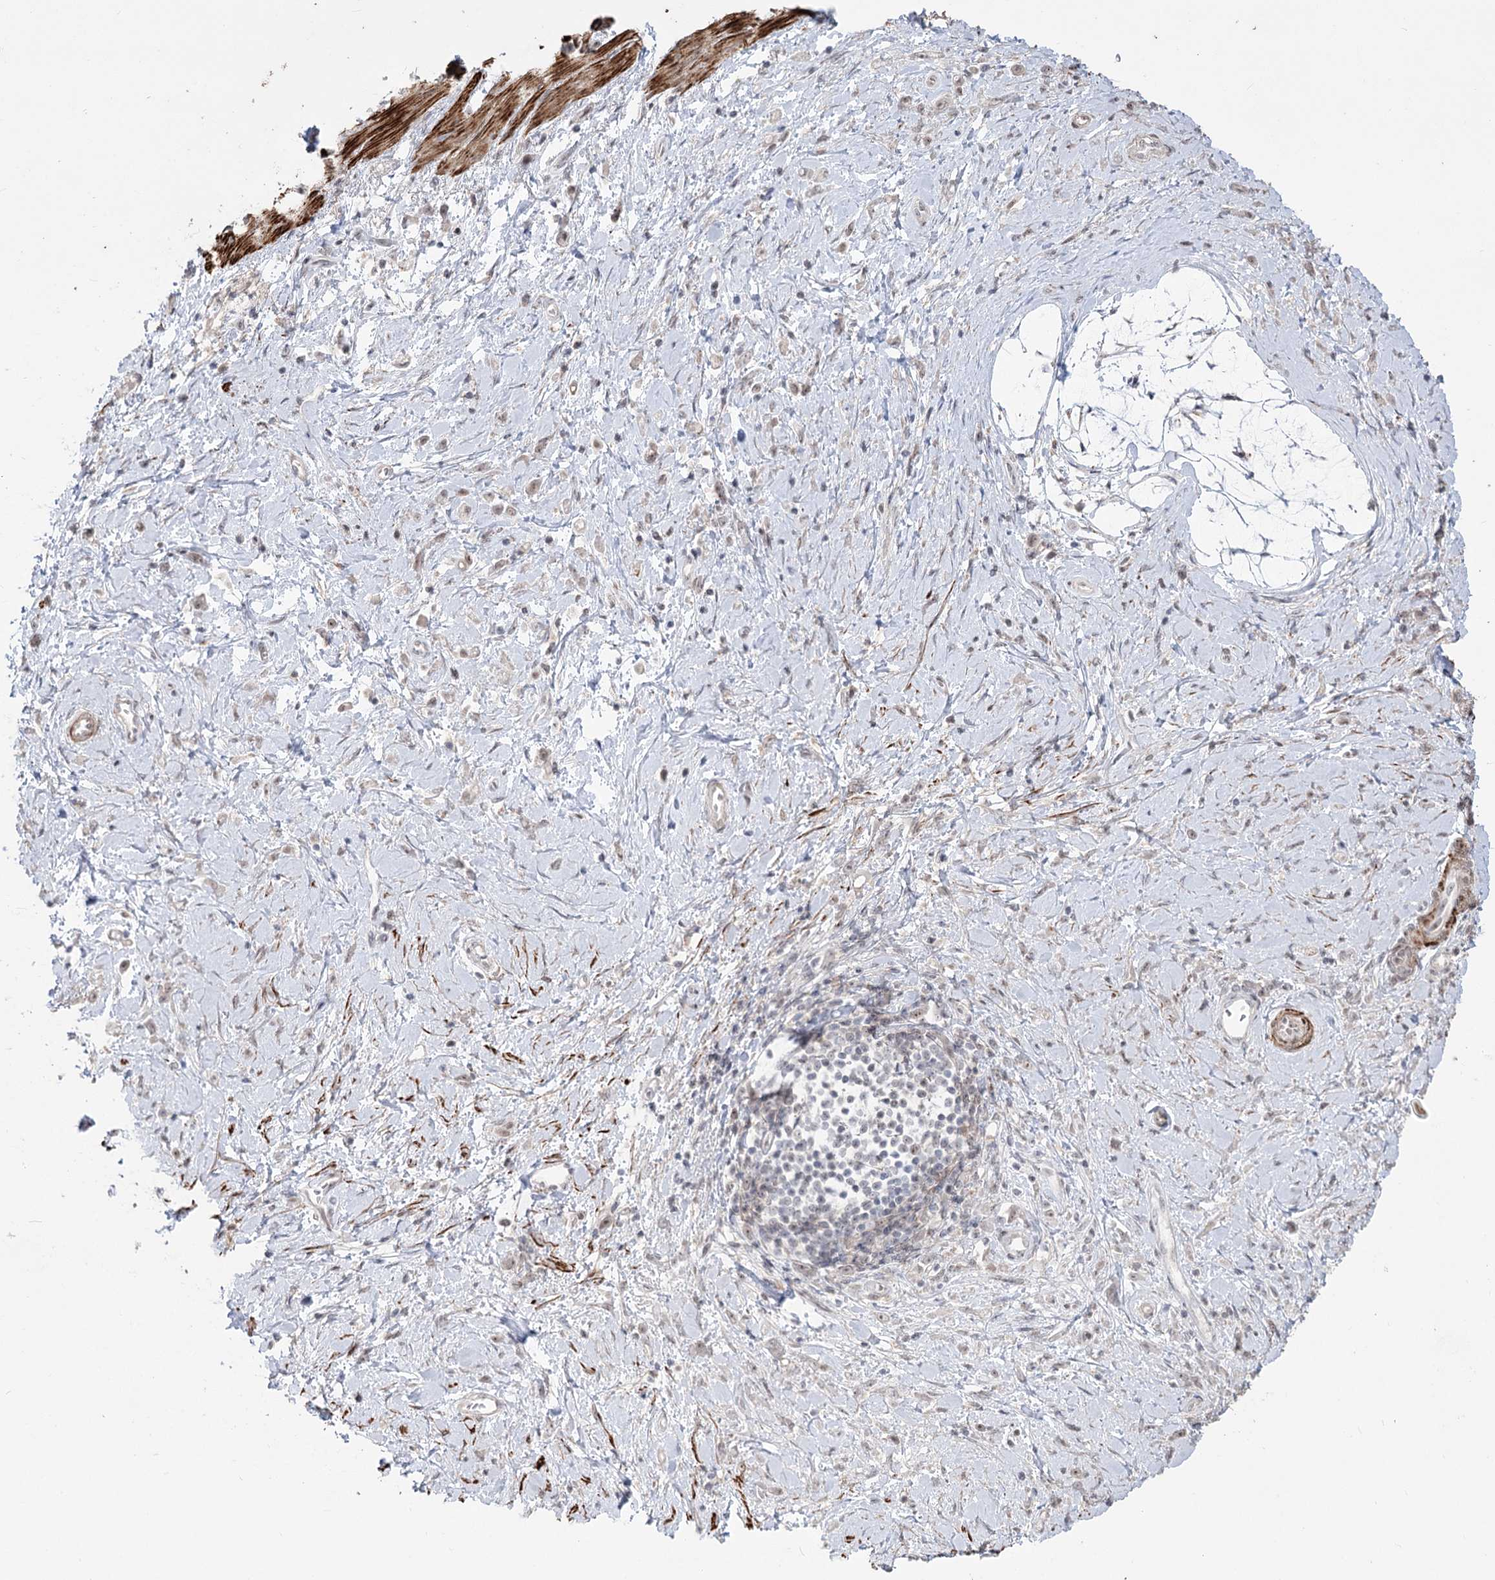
{"staining": {"intensity": "negative", "quantity": "none", "location": "none"}, "tissue": "stomach cancer", "cell_type": "Tumor cells", "image_type": "cancer", "snomed": [{"axis": "morphology", "description": "Adenocarcinoma, NOS"}, {"axis": "topography", "description": "Stomach"}], "caption": "An IHC histopathology image of adenocarcinoma (stomach) is shown. There is no staining in tumor cells of adenocarcinoma (stomach). Nuclei are stained in blue.", "gene": "ZSCAN23", "patient": {"sex": "female", "age": 60}}